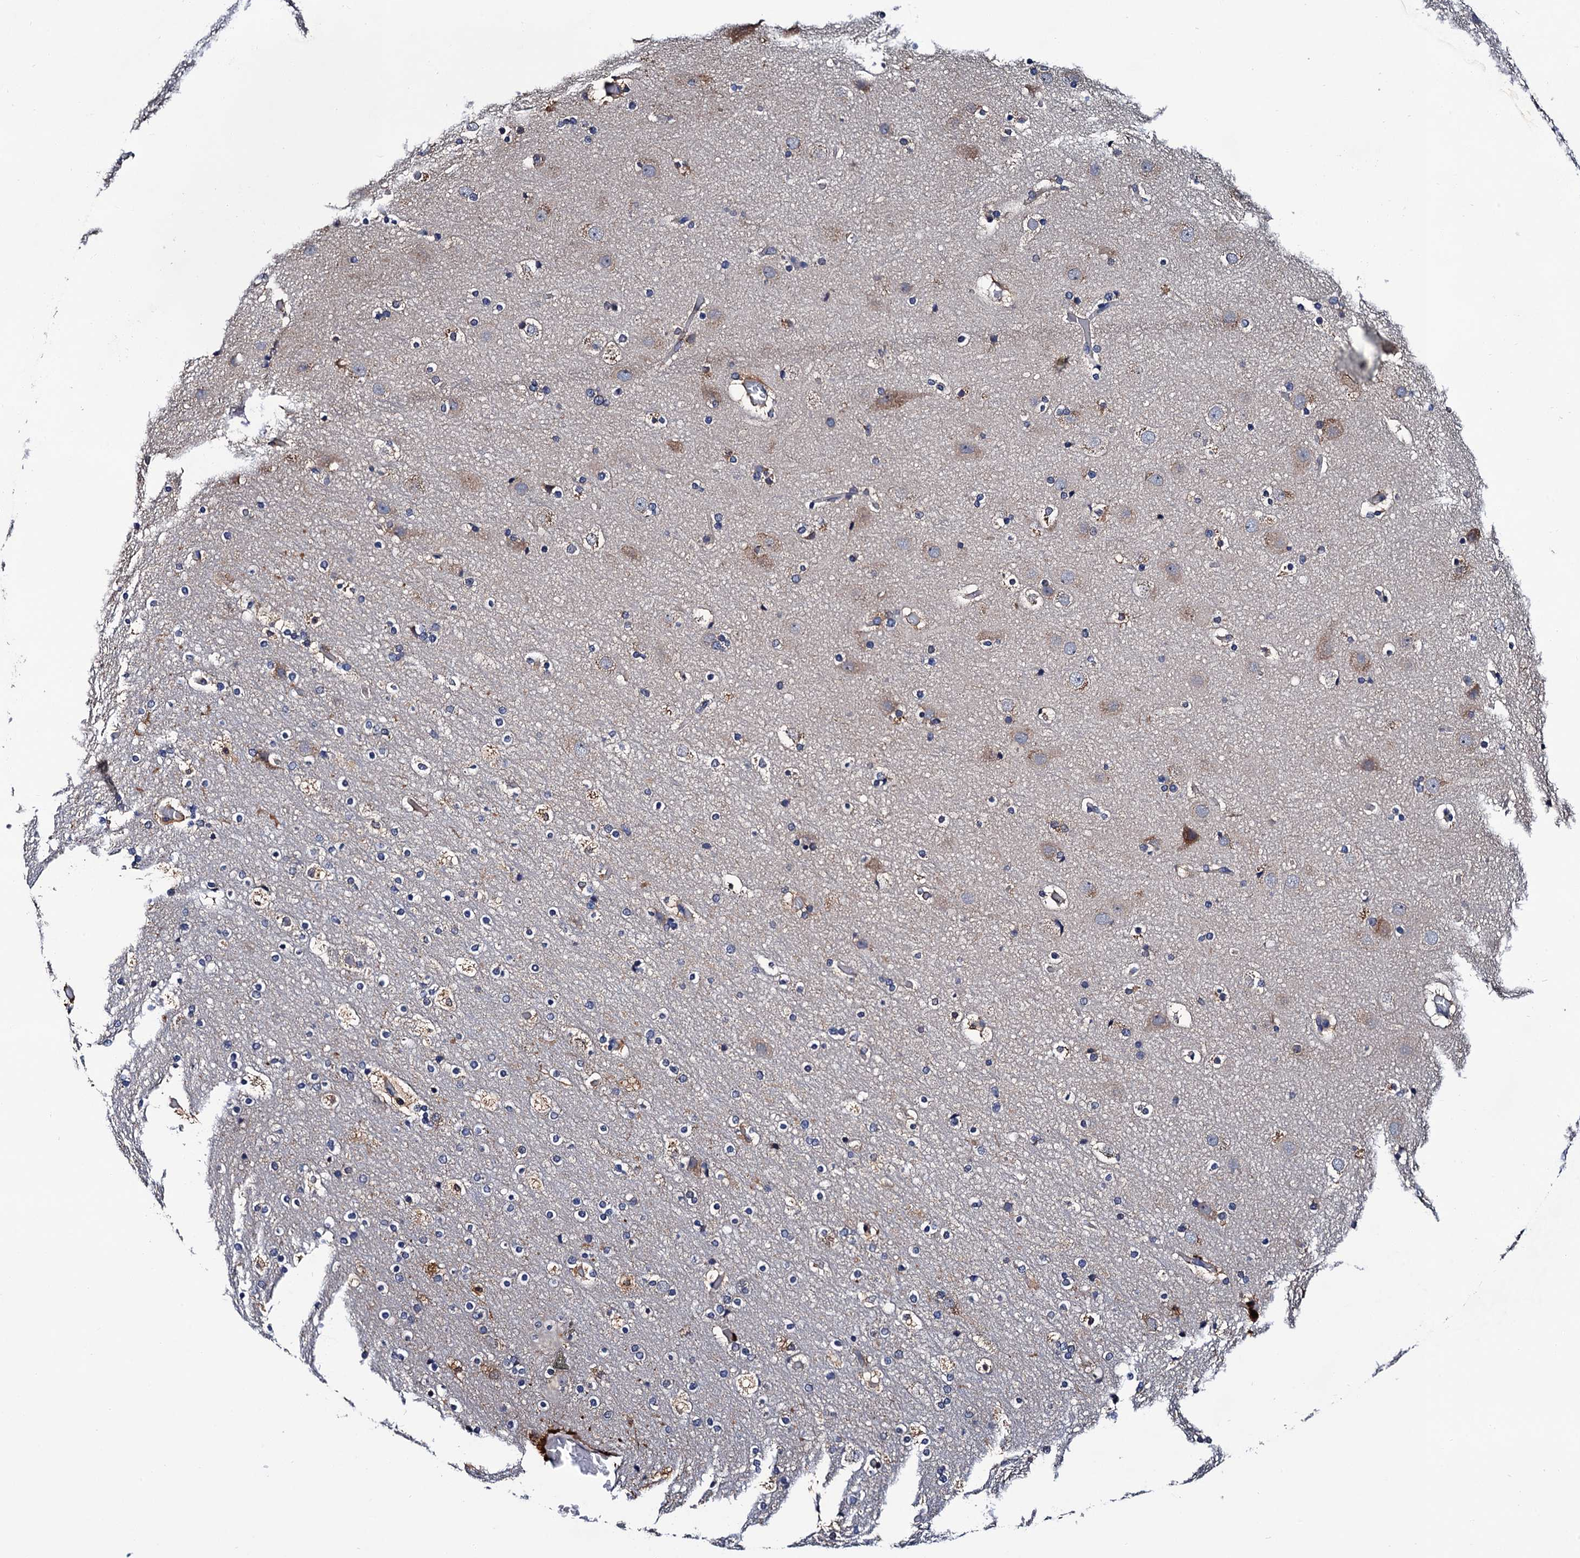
{"staining": {"intensity": "negative", "quantity": "none", "location": "none"}, "tissue": "cerebral cortex", "cell_type": "Endothelial cells", "image_type": "normal", "snomed": [{"axis": "morphology", "description": "Normal tissue, NOS"}, {"axis": "topography", "description": "Cerebral cortex"}], "caption": "Immunohistochemistry (IHC) histopathology image of benign cerebral cortex stained for a protein (brown), which displays no expression in endothelial cells.", "gene": "TRMT112", "patient": {"sex": "male", "age": 57}}